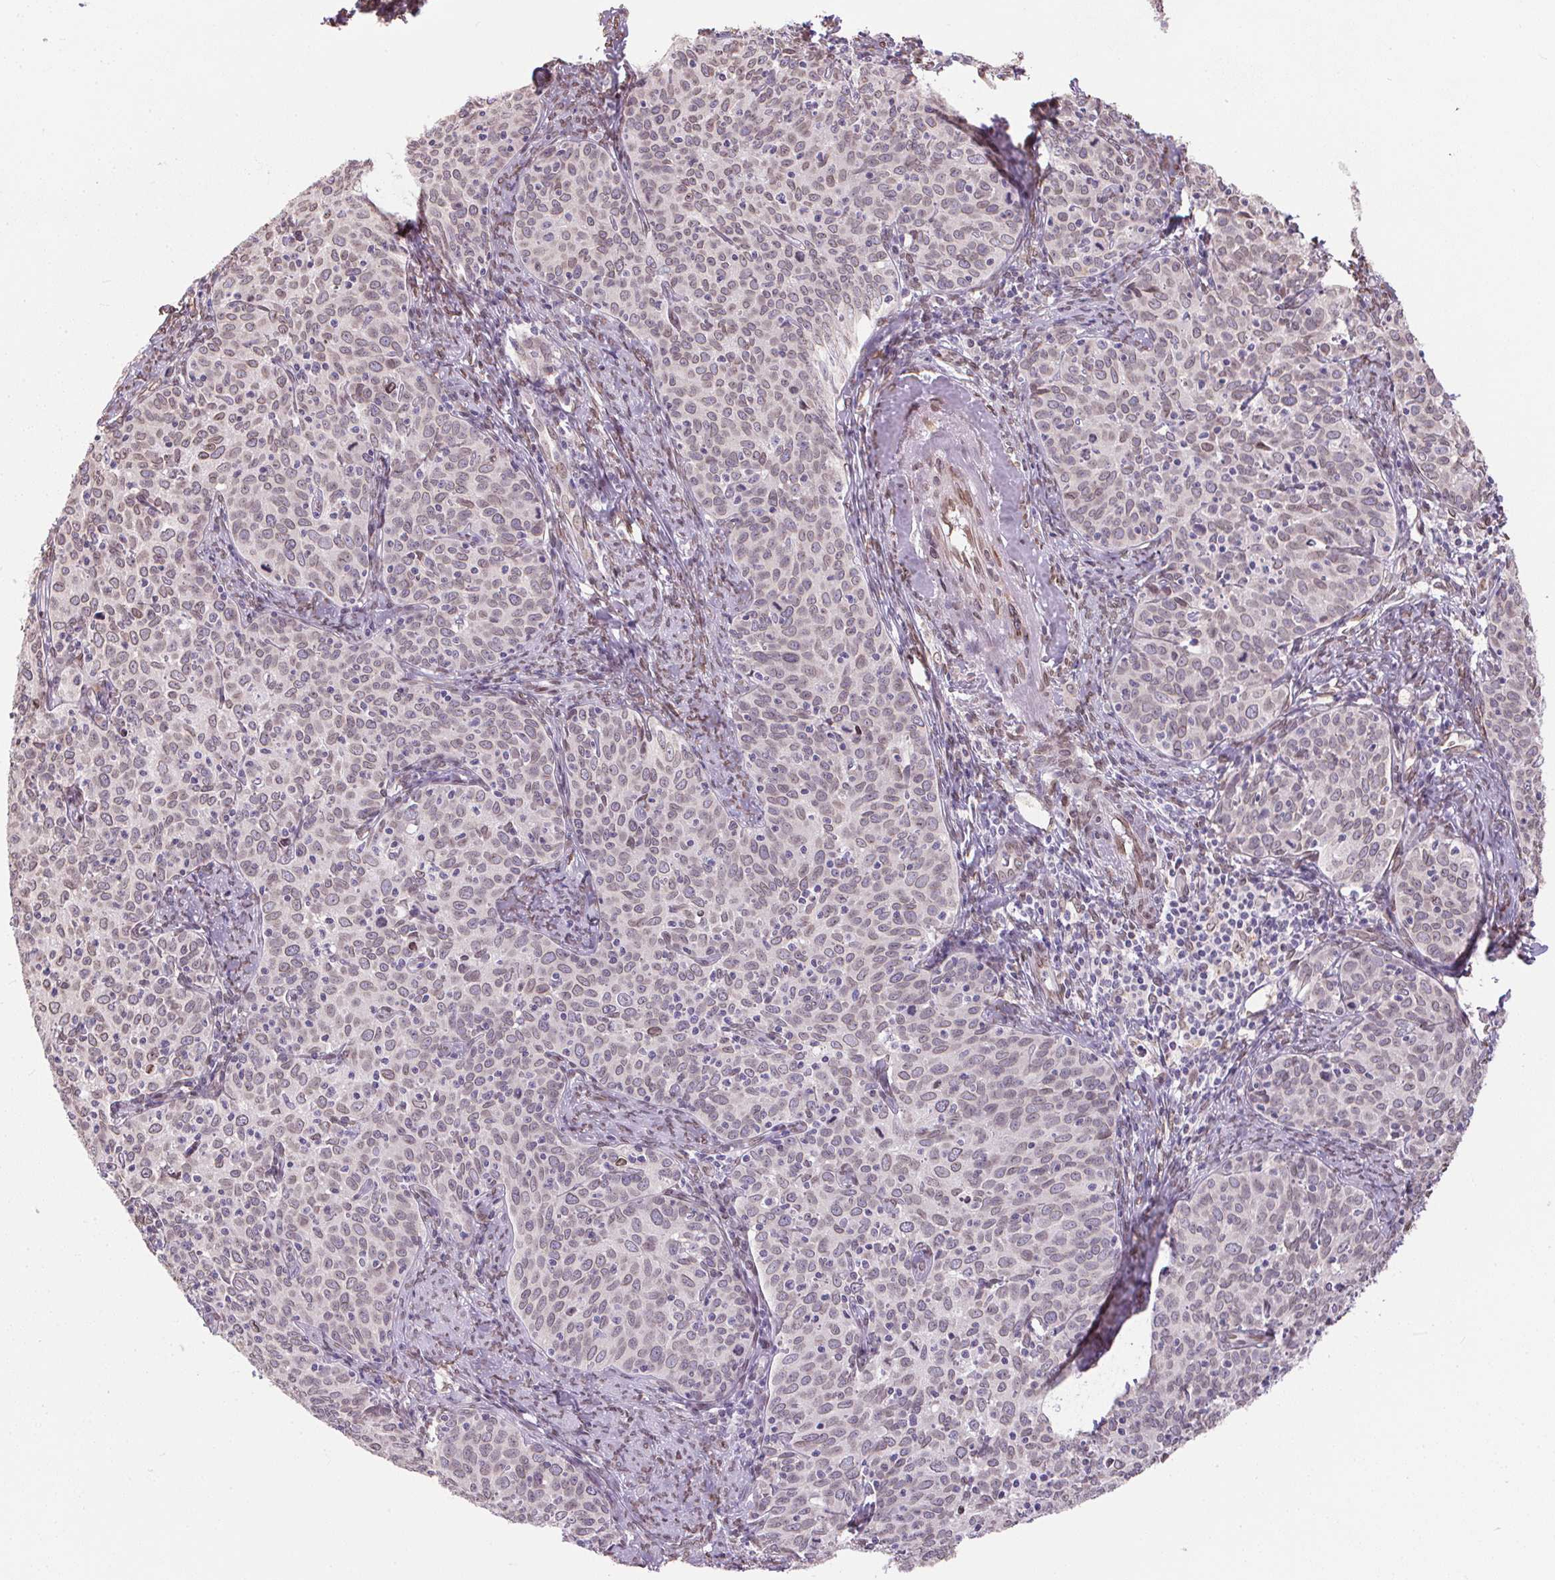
{"staining": {"intensity": "weak", "quantity": ">75%", "location": "cytoplasmic/membranous,nuclear"}, "tissue": "cervical cancer", "cell_type": "Tumor cells", "image_type": "cancer", "snomed": [{"axis": "morphology", "description": "Squamous cell carcinoma, NOS"}, {"axis": "topography", "description": "Cervix"}], "caption": "Human squamous cell carcinoma (cervical) stained with a protein marker shows weak staining in tumor cells.", "gene": "TMEM175", "patient": {"sex": "female", "age": 62}}